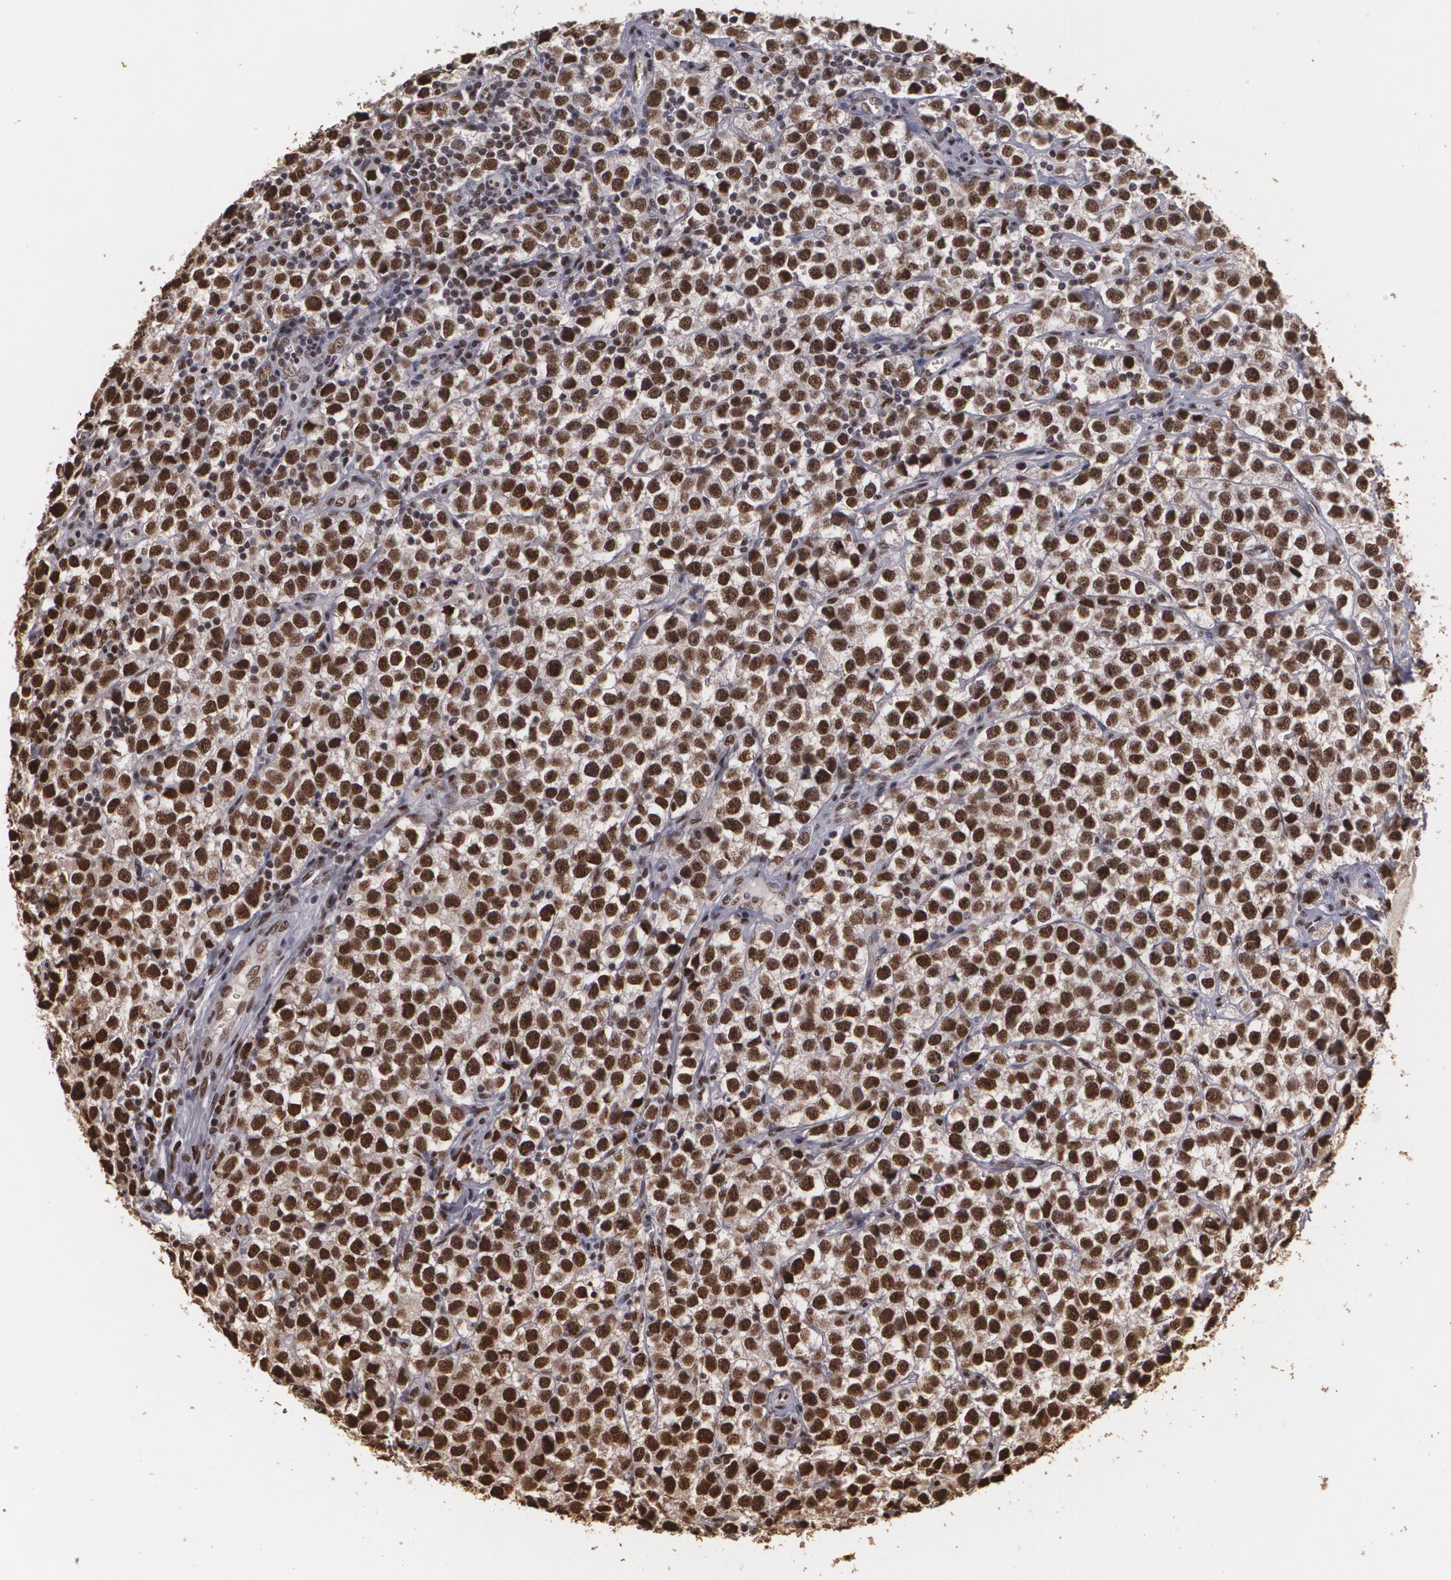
{"staining": {"intensity": "strong", "quantity": ">75%", "location": "nuclear"}, "tissue": "testis cancer", "cell_type": "Tumor cells", "image_type": "cancer", "snomed": [{"axis": "morphology", "description": "Seminoma, NOS"}, {"axis": "topography", "description": "Testis"}], "caption": "Human testis seminoma stained with a brown dye shows strong nuclear positive staining in about >75% of tumor cells.", "gene": "RCOR1", "patient": {"sex": "male", "age": 25}}